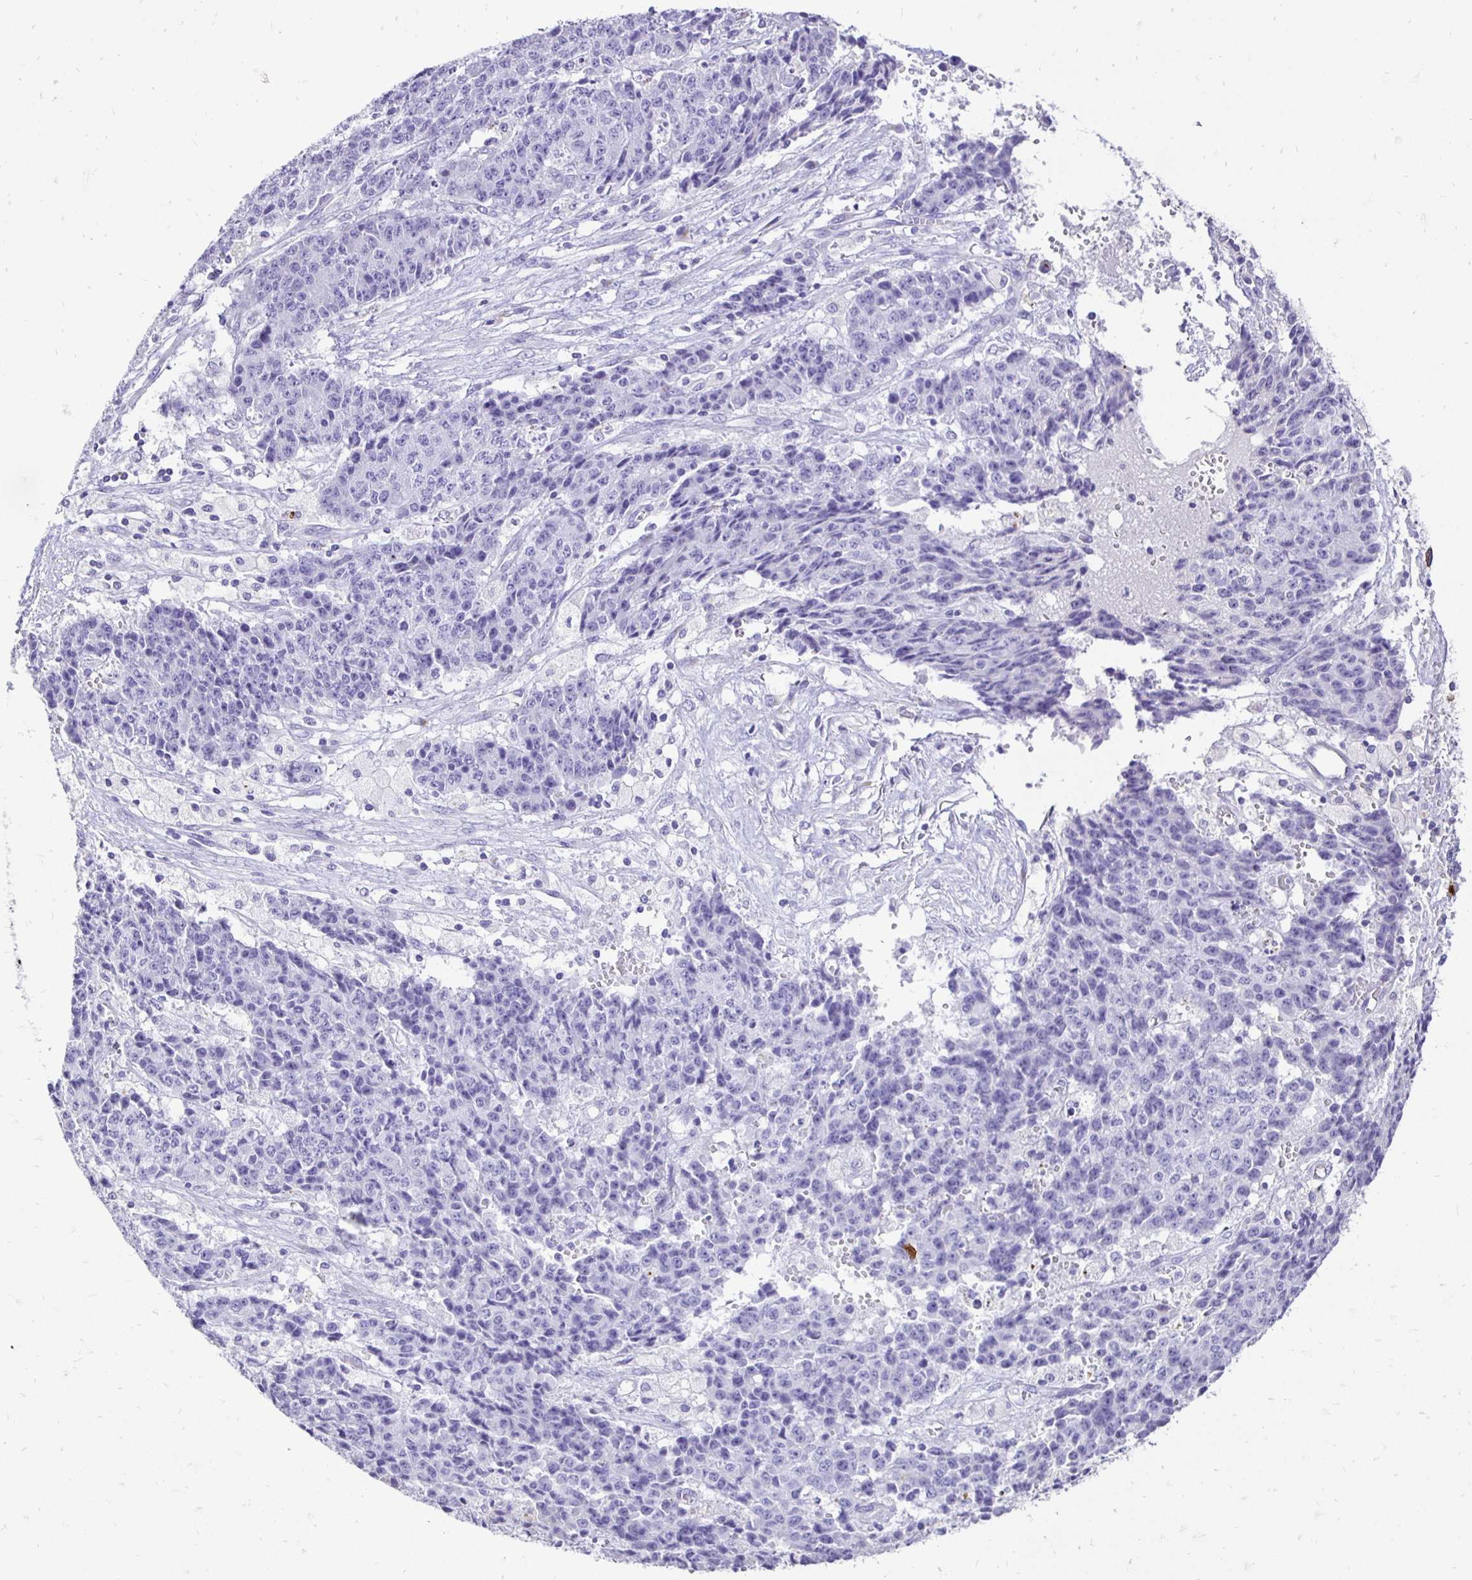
{"staining": {"intensity": "moderate", "quantity": "<25%", "location": "cytoplasmic/membranous"}, "tissue": "ovarian cancer", "cell_type": "Tumor cells", "image_type": "cancer", "snomed": [{"axis": "morphology", "description": "Carcinoma, endometroid"}, {"axis": "topography", "description": "Ovary"}], "caption": "An image of human endometroid carcinoma (ovarian) stained for a protein exhibits moderate cytoplasmic/membranous brown staining in tumor cells.", "gene": "TAF1D", "patient": {"sex": "female", "age": 42}}